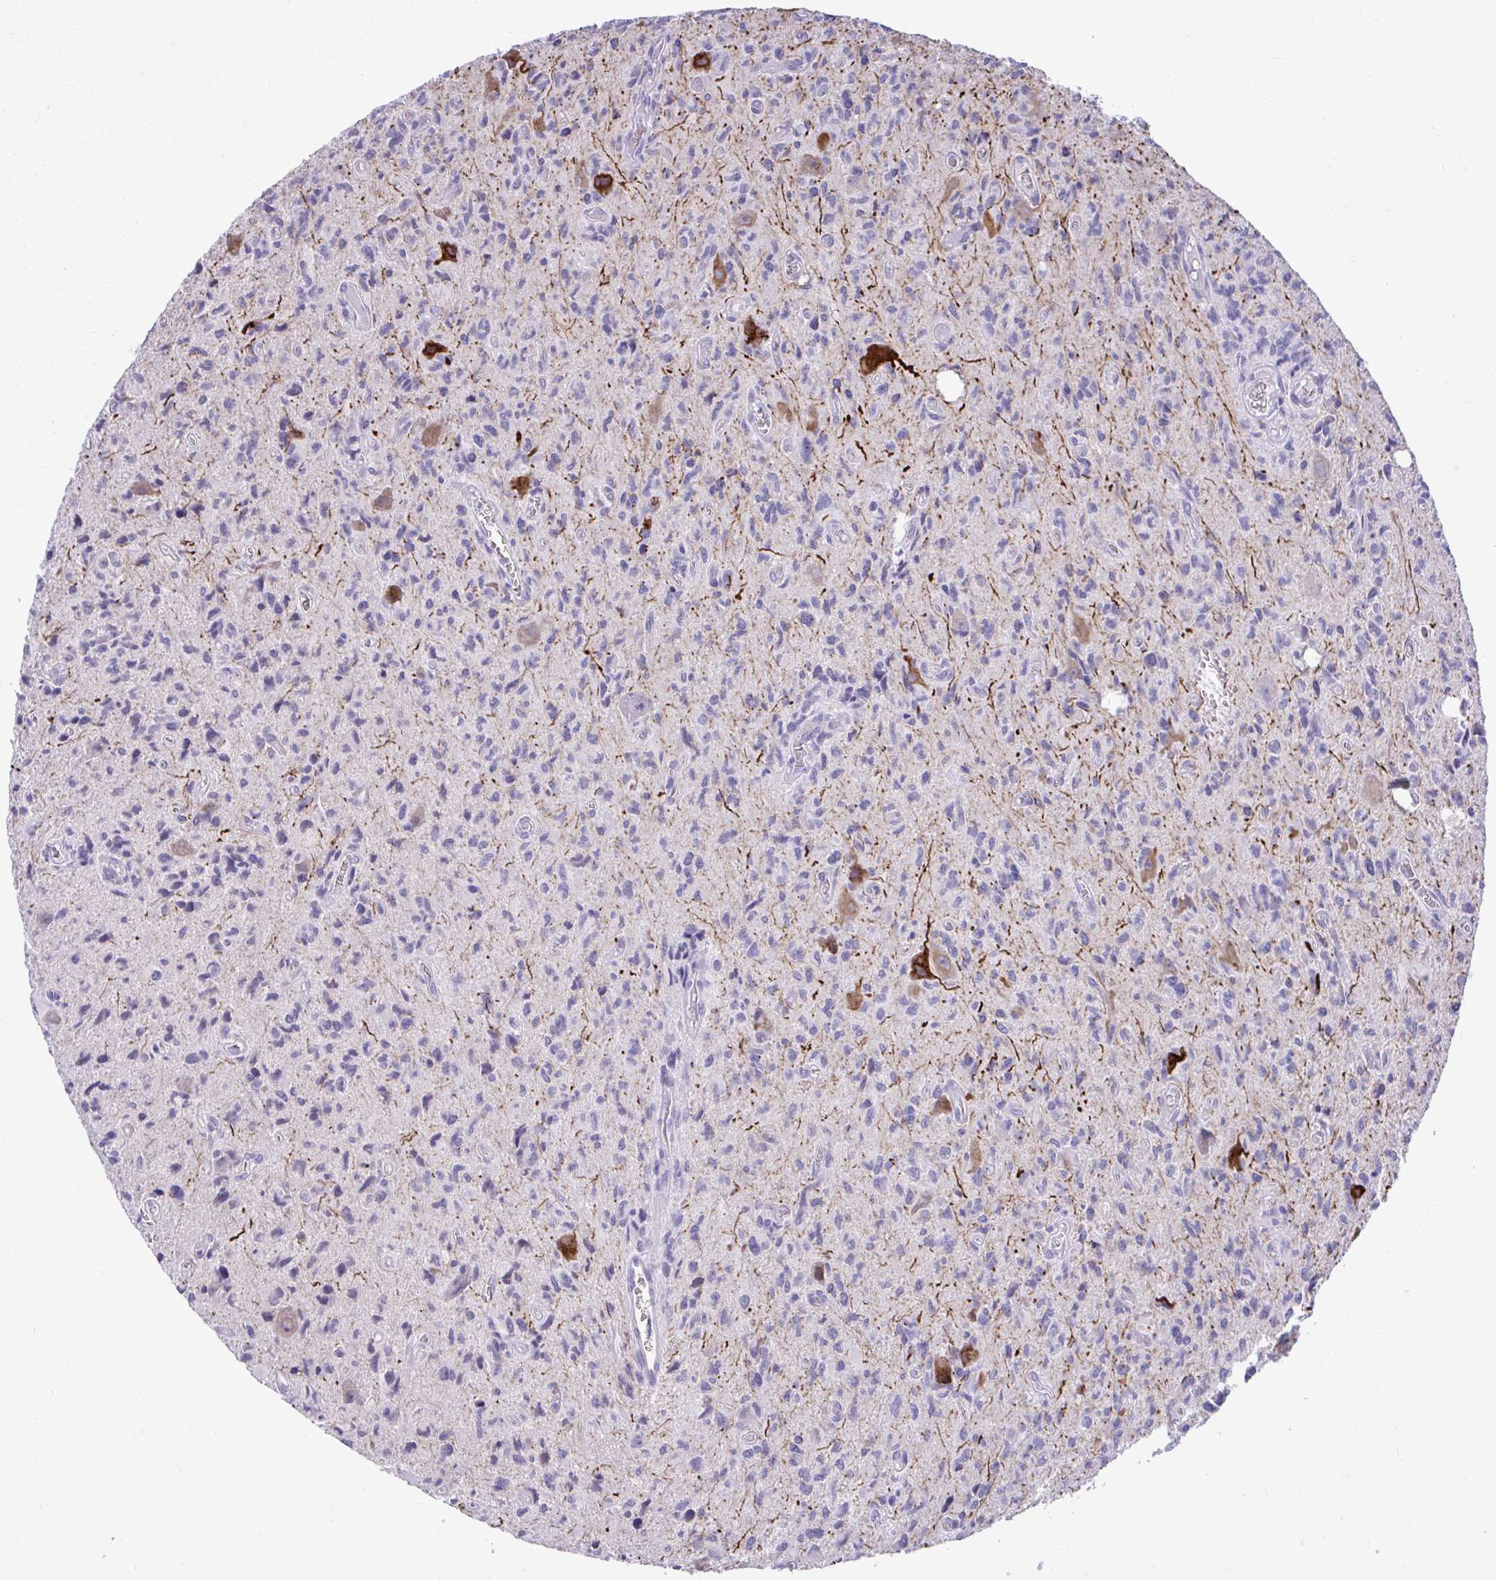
{"staining": {"intensity": "negative", "quantity": "none", "location": "none"}, "tissue": "glioma", "cell_type": "Tumor cells", "image_type": "cancer", "snomed": [{"axis": "morphology", "description": "Glioma, malignant, High grade"}, {"axis": "topography", "description": "Brain"}], "caption": "DAB immunohistochemical staining of human malignant glioma (high-grade) shows no significant positivity in tumor cells.", "gene": "PIGK", "patient": {"sex": "male", "age": 76}}